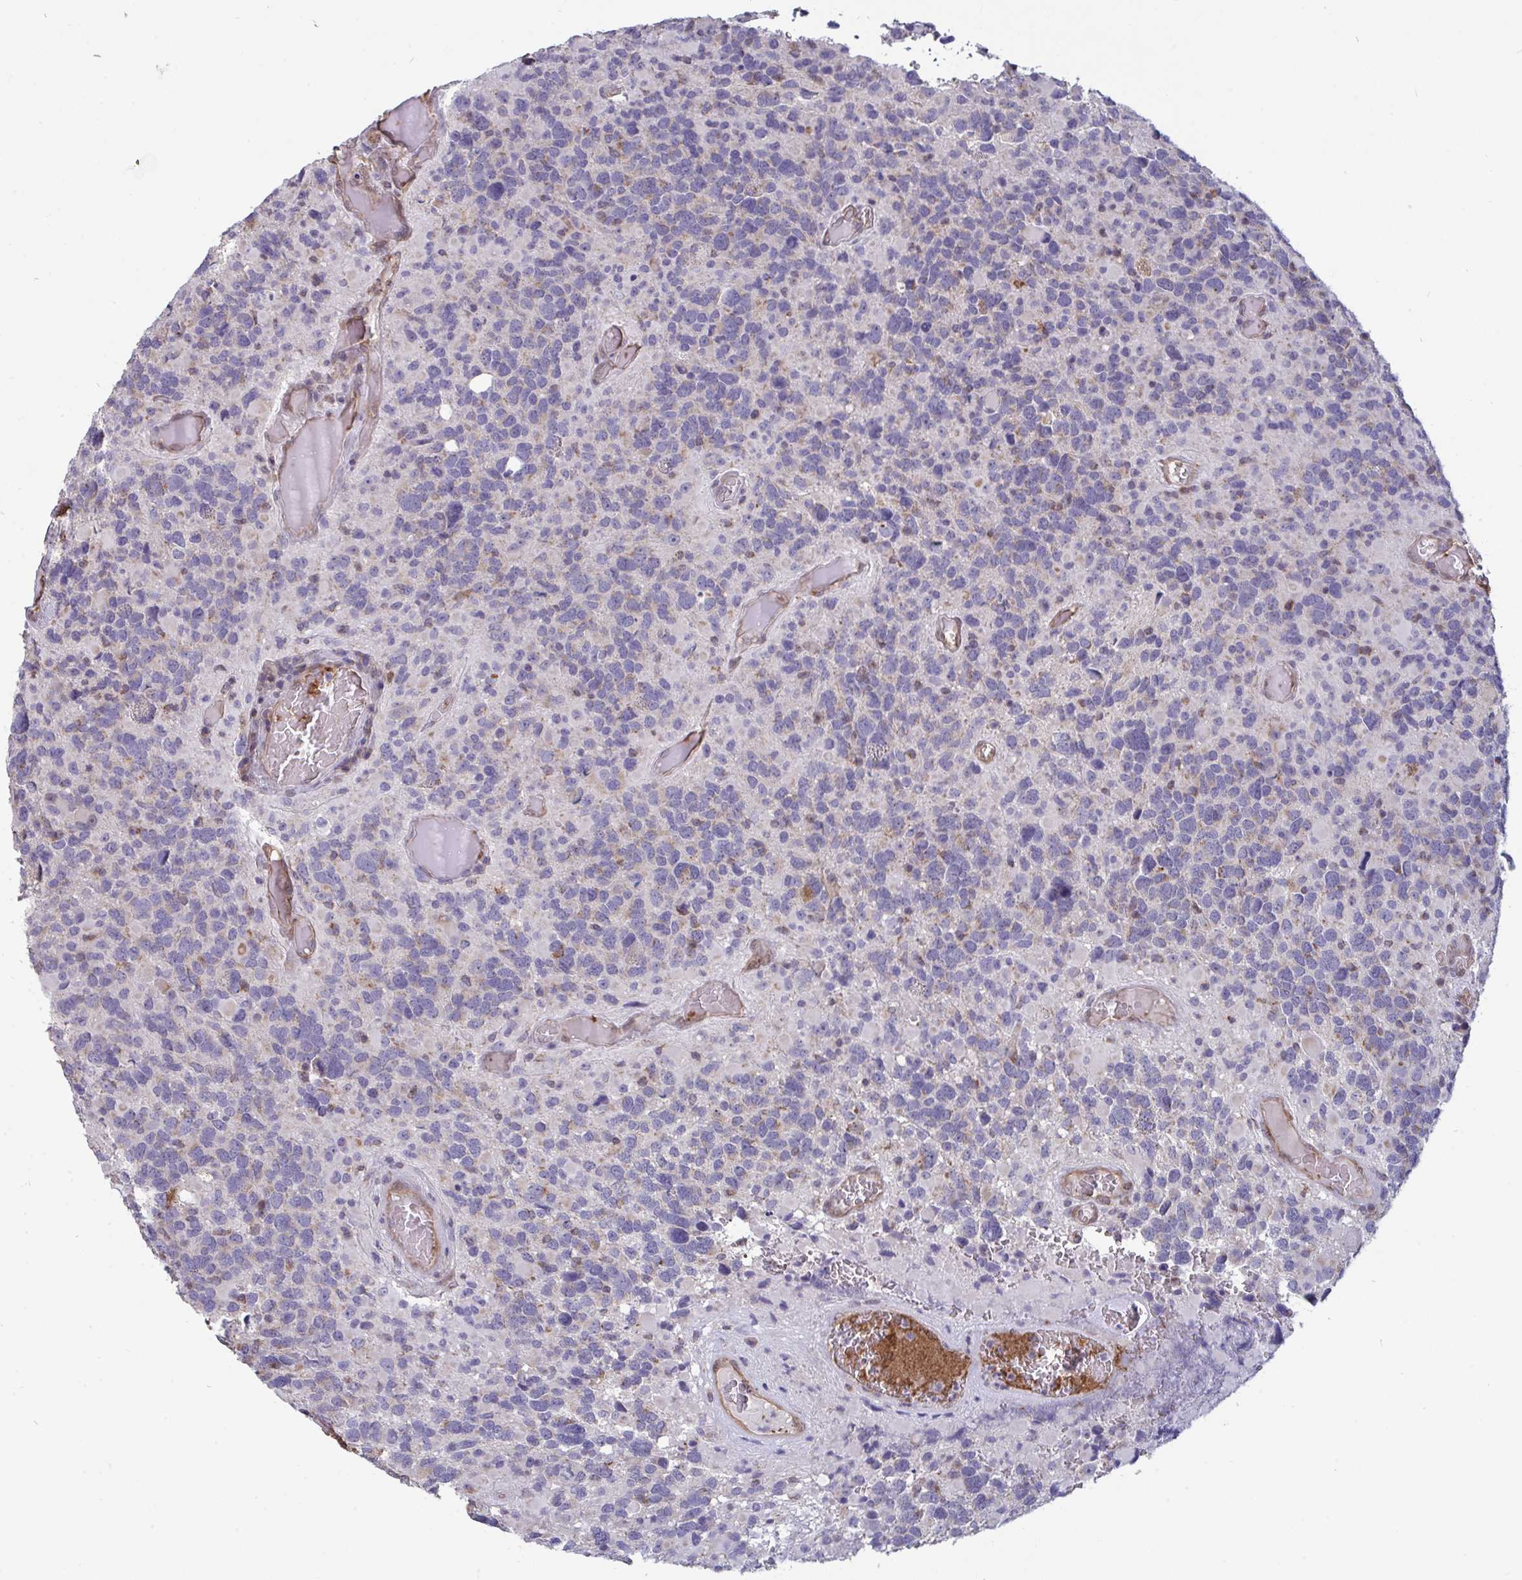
{"staining": {"intensity": "negative", "quantity": "none", "location": "none"}, "tissue": "glioma", "cell_type": "Tumor cells", "image_type": "cancer", "snomed": [{"axis": "morphology", "description": "Glioma, malignant, High grade"}, {"axis": "topography", "description": "Brain"}], "caption": "A high-resolution histopathology image shows immunohistochemistry (IHC) staining of malignant high-grade glioma, which displays no significant positivity in tumor cells.", "gene": "ISCU", "patient": {"sex": "female", "age": 40}}